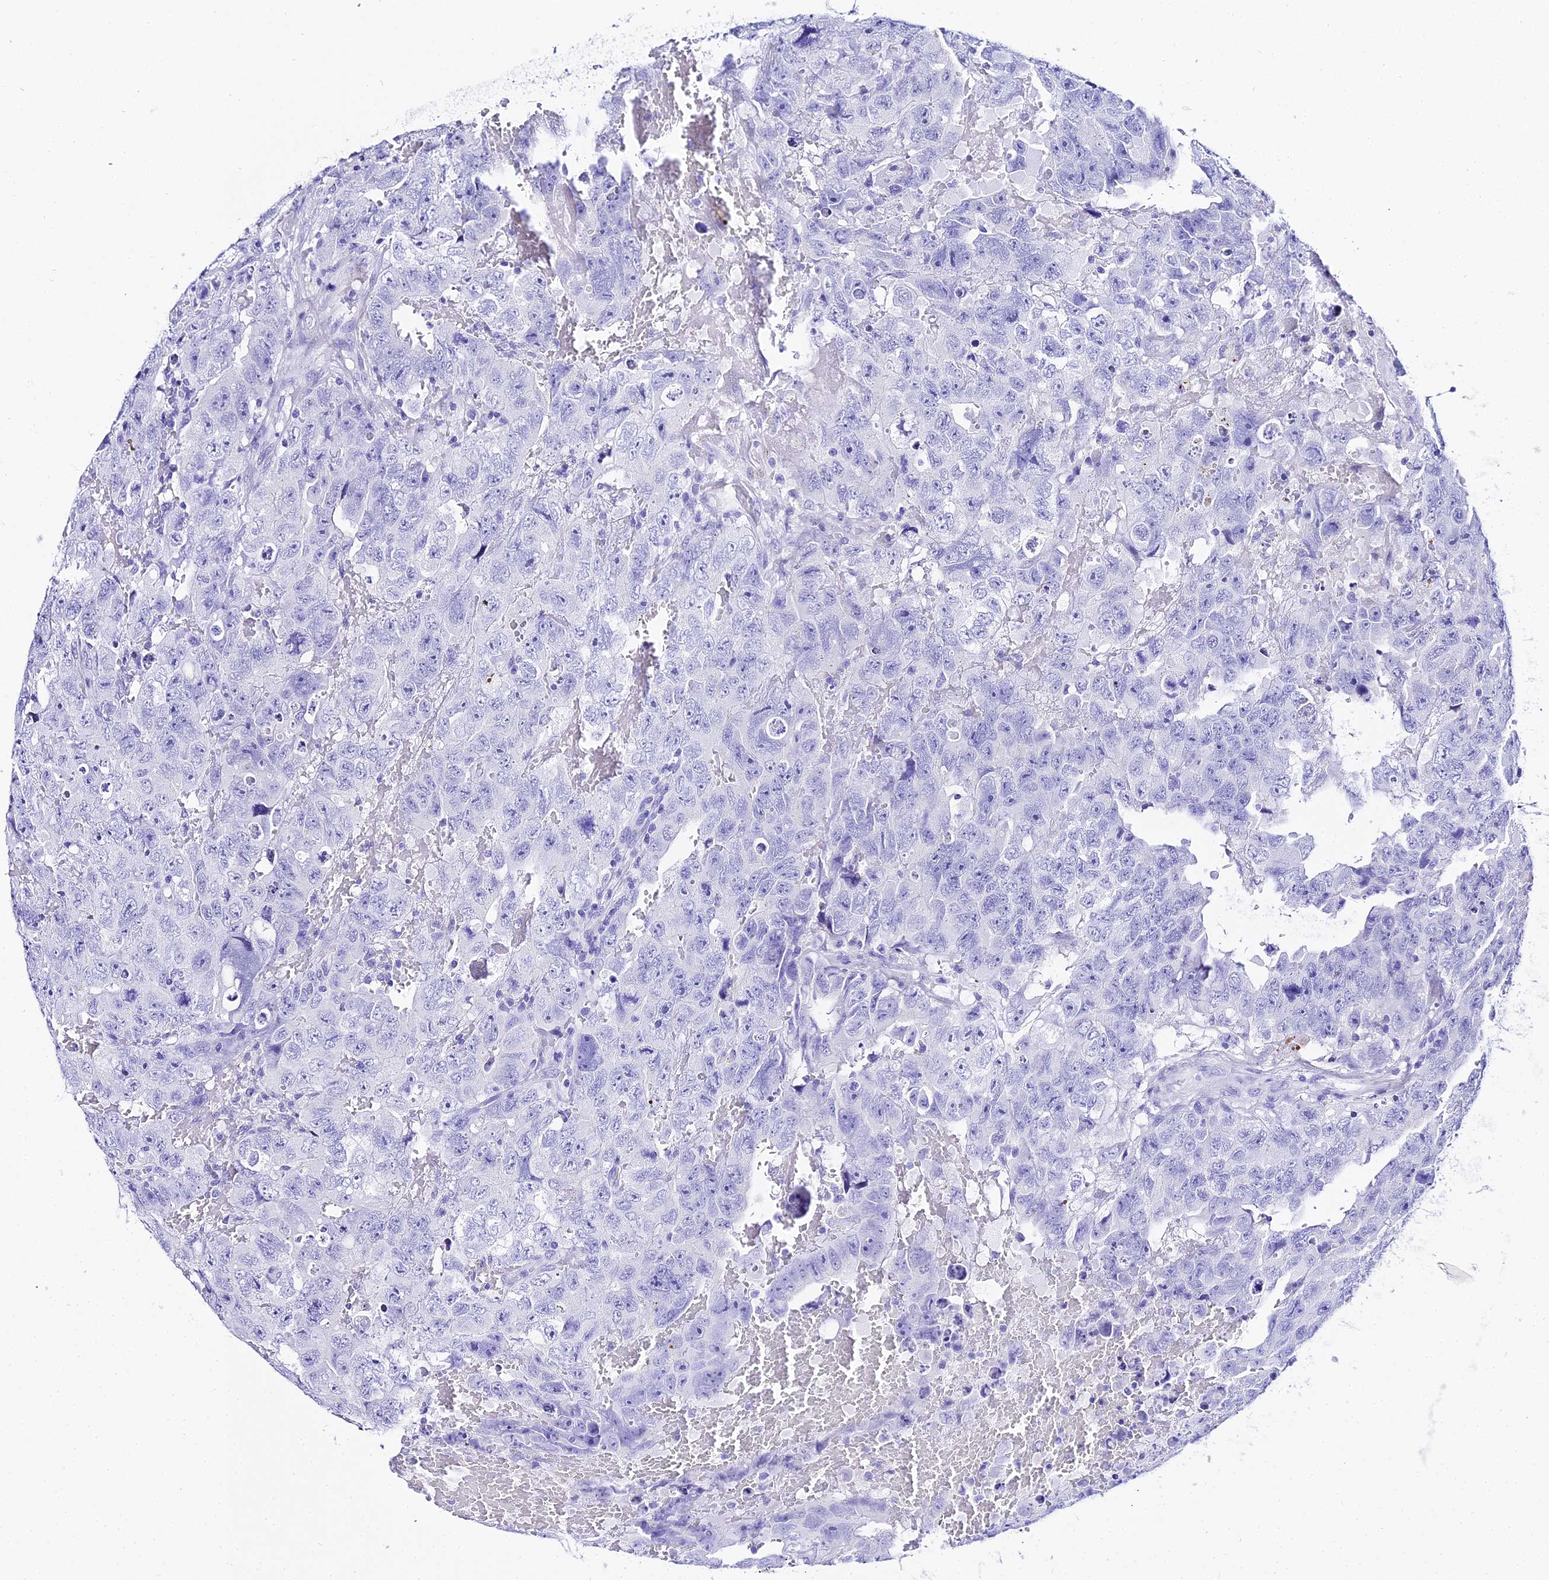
{"staining": {"intensity": "negative", "quantity": "none", "location": "none"}, "tissue": "testis cancer", "cell_type": "Tumor cells", "image_type": "cancer", "snomed": [{"axis": "morphology", "description": "Carcinoma, Embryonal, NOS"}, {"axis": "topography", "description": "Testis"}], "caption": "This is an immunohistochemistry (IHC) micrograph of testis embryonal carcinoma. There is no expression in tumor cells.", "gene": "TRMT44", "patient": {"sex": "male", "age": 45}}